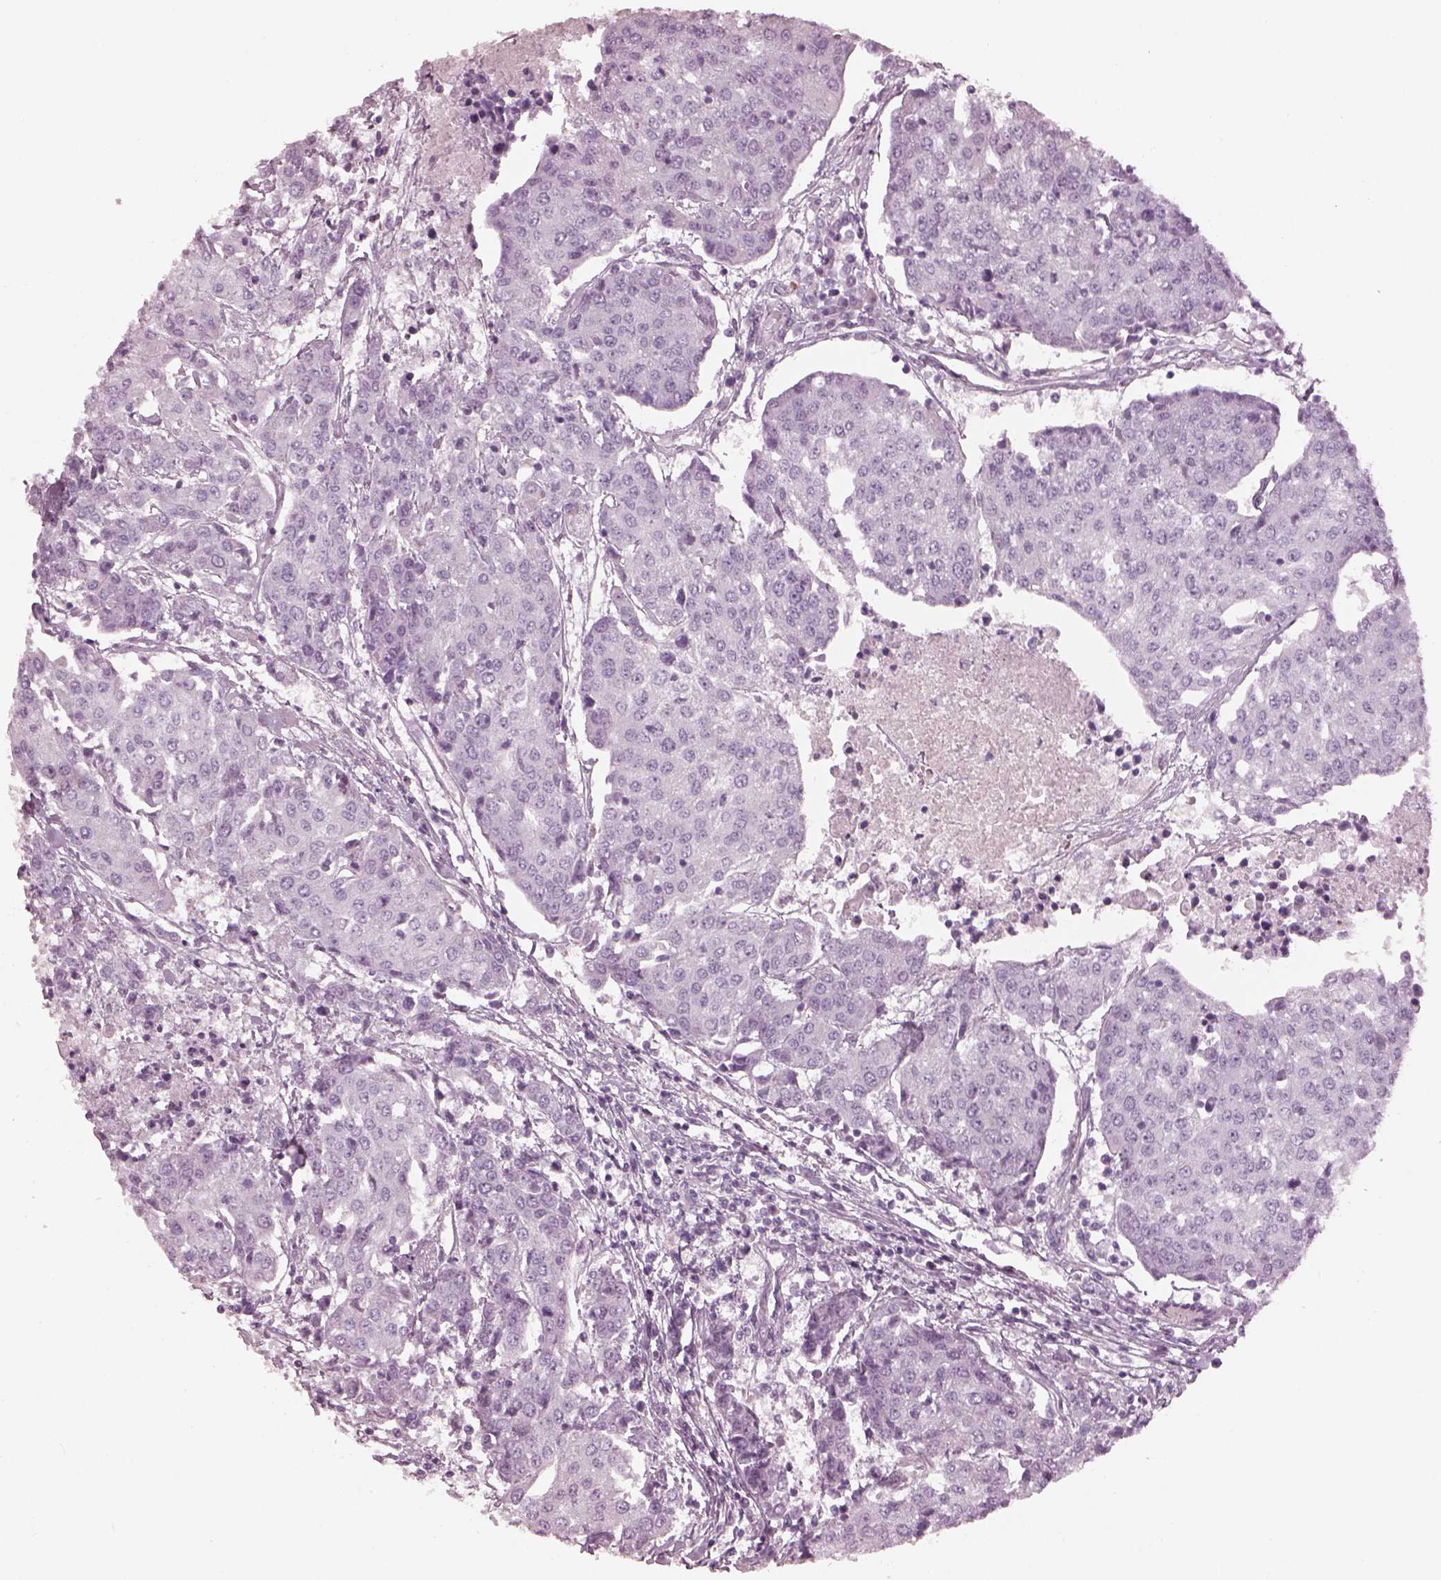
{"staining": {"intensity": "negative", "quantity": "none", "location": "none"}, "tissue": "urothelial cancer", "cell_type": "Tumor cells", "image_type": "cancer", "snomed": [{"axis": "morphology", "description": "Urothelial carcinoma, High grade"}, {"axis": "topography", "description": "Urinary bladder"}], "caption": "High magnification brightfield microscopy of urothelial cancer stained with DAB (3,3'-diaminobenzidine) (brown) and counterstained with hematoxylin (blue): tumor cells show no significant staining.", "gene": "RSPH9", "patient": {"sex": "female", "age": 85}}